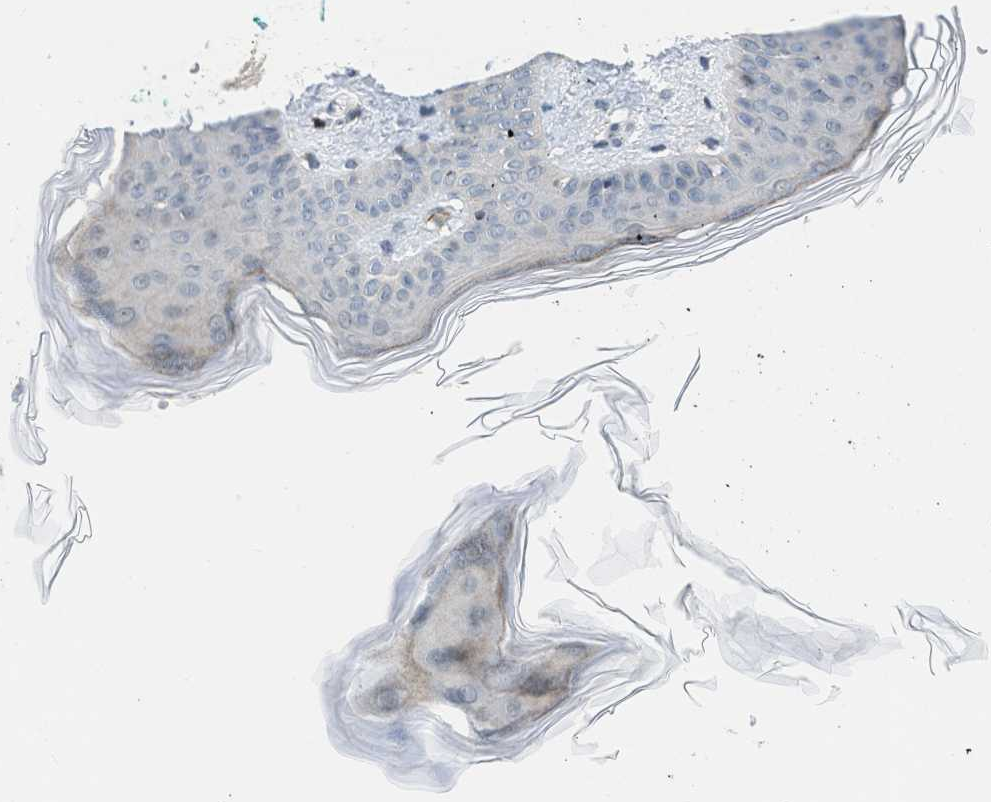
{"staining": {"intensity": "negative", "quantity": "none", "location": "none"}, "tissue": "skin", "cell_type": "Fibroblasts", "image_type": "normal", "snomed": [{"axis": "morphology", "description": "Normal tissue, NOS"}, {"axis": "topography", "description": "Skin"}], "caption": "Fibroblasts show no significant protein expression in unremarkable skin.", "gene": "TTBK2", "patient": {"sex": "female", "age": 17}}